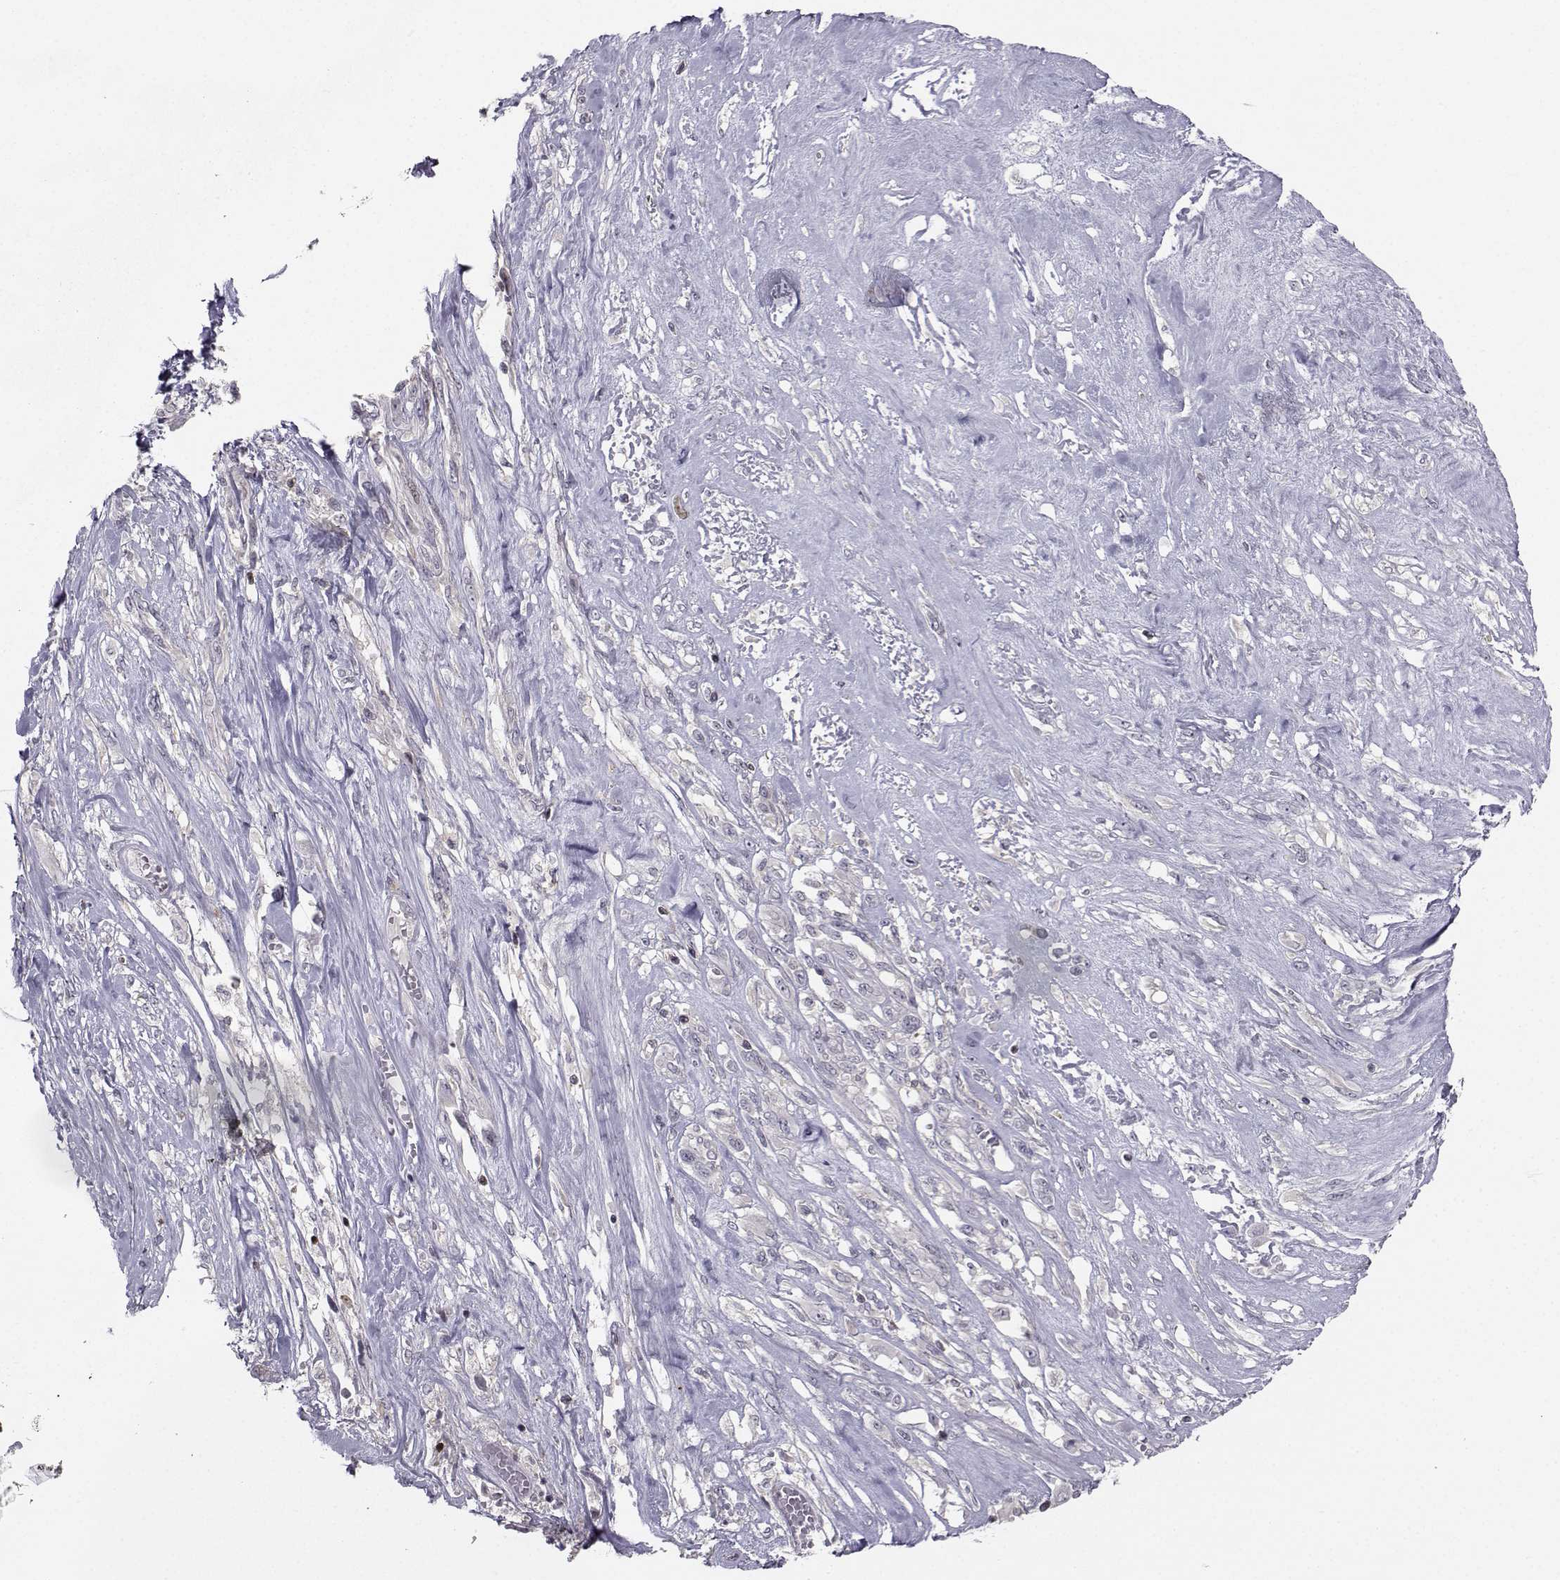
{"staining": {"intensity": "negative", "quantity": "none", "location": "none"}, "tissue": "melanoma", "cell_type": "Tumor cells", "image_type": "cancer", "snomed": [{"axis": "morphology", "description": "Malignant melanoma, NOS"}, {"axis": "topography", "description": "Skin"}], "caption": "Immunohistochemical staining of melanoma exhibits no significant expression in tumor cells.", "gene": "PCP4L1", "patient": {"sex": "female", "age": 91}}